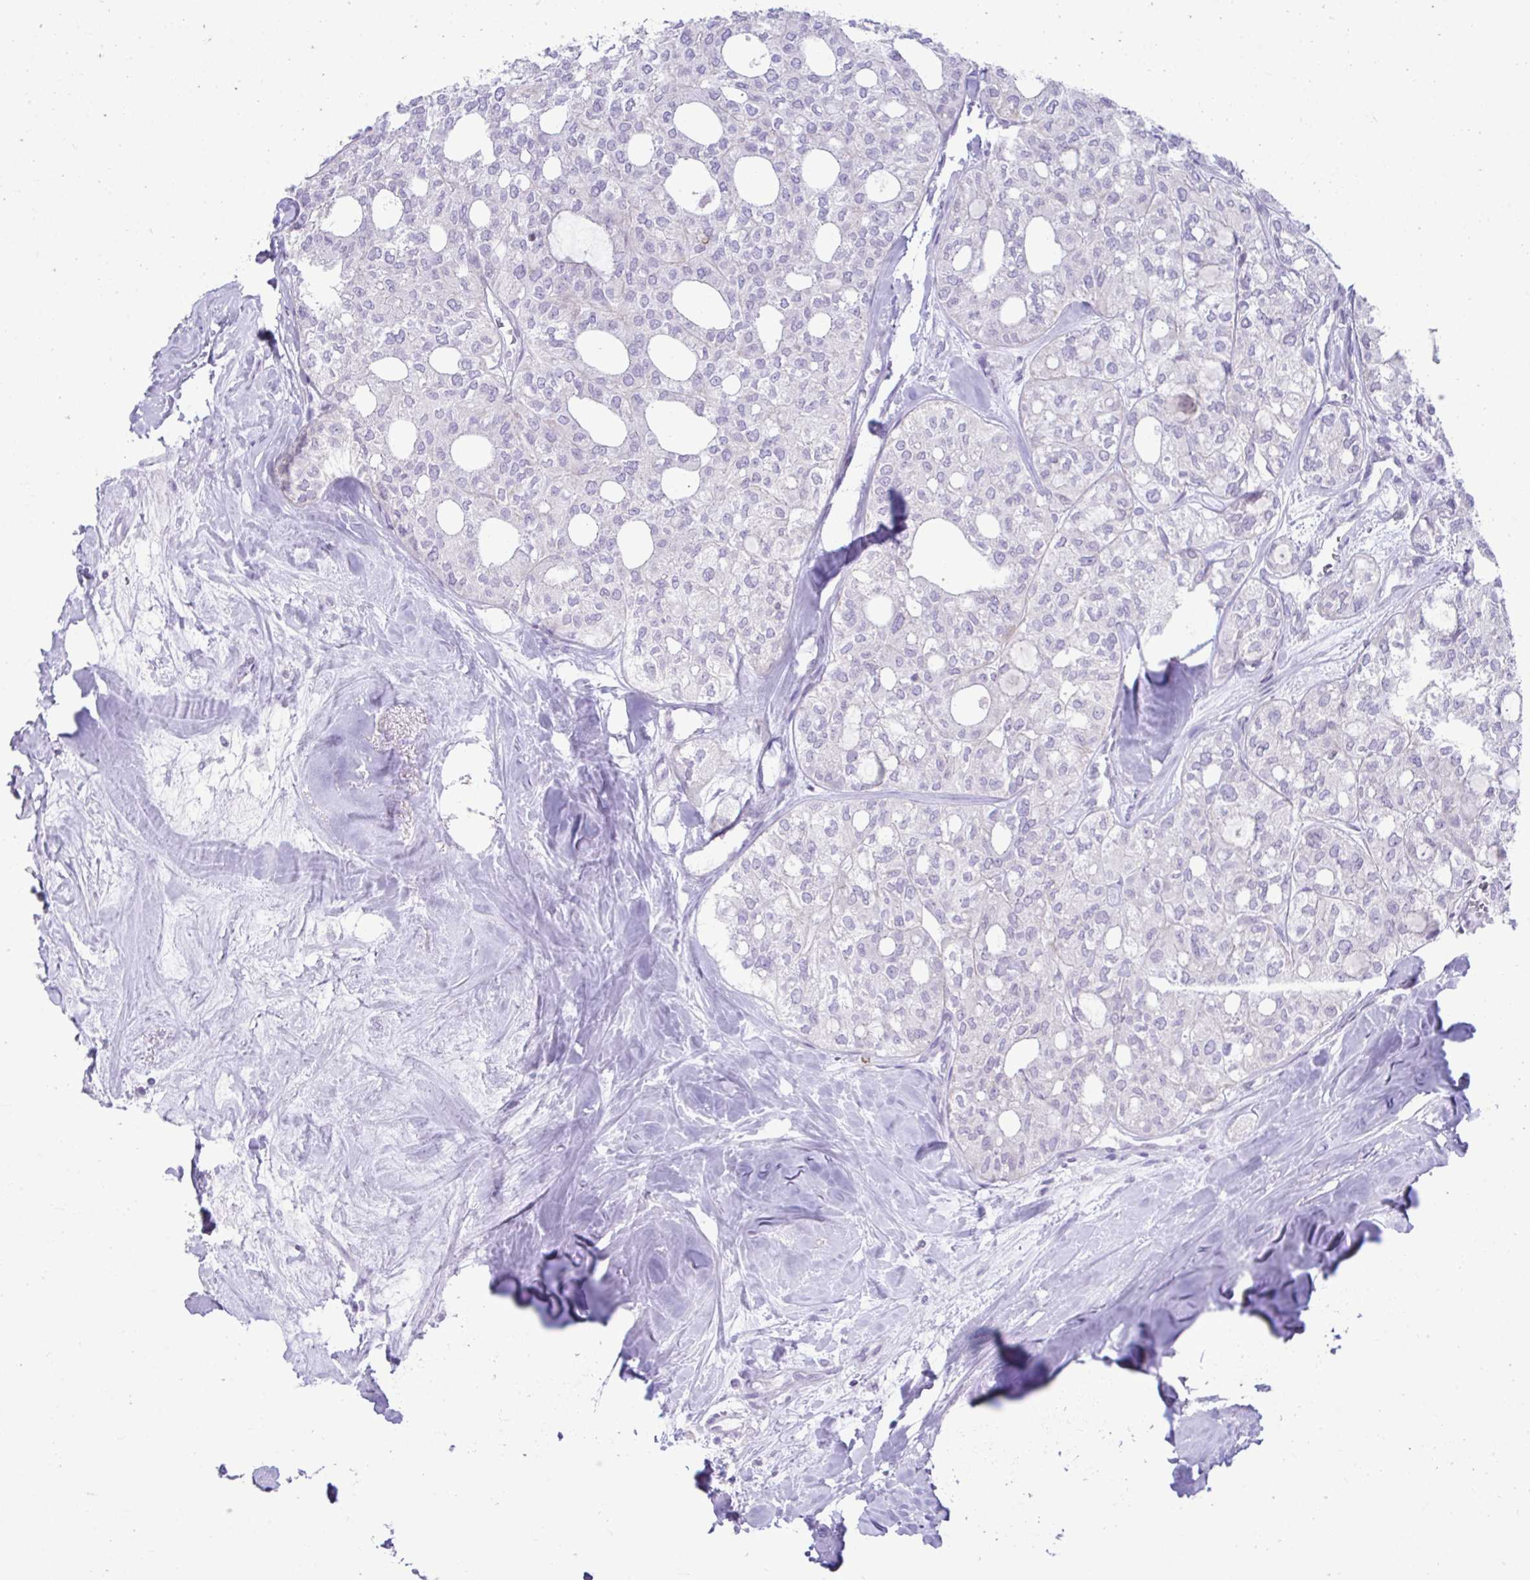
{"staining": {"intensity": "negative", "quantity": "none", "location": "none"}, "tissue": "thyroid cancer", "cell_type": "Tumor cells", "image_type": "cancer", "snomed": [{"axis": "morphology", "description": "Follicular adenoma carcinoma, NOS"}, {"axis": "topography", "description": "Thyroid gland"}], "caption": "High magnification brightfield microscopy of follicular adenoma carcinoma (thyroid) stained with DAB (3,3'-diaminobenzidine) (brown) and counterstained with hematoxylin (blue): tumor cells show no significant staining.", "gene": "OR7A5", "patient": {"sex": "male", "age": 75}}